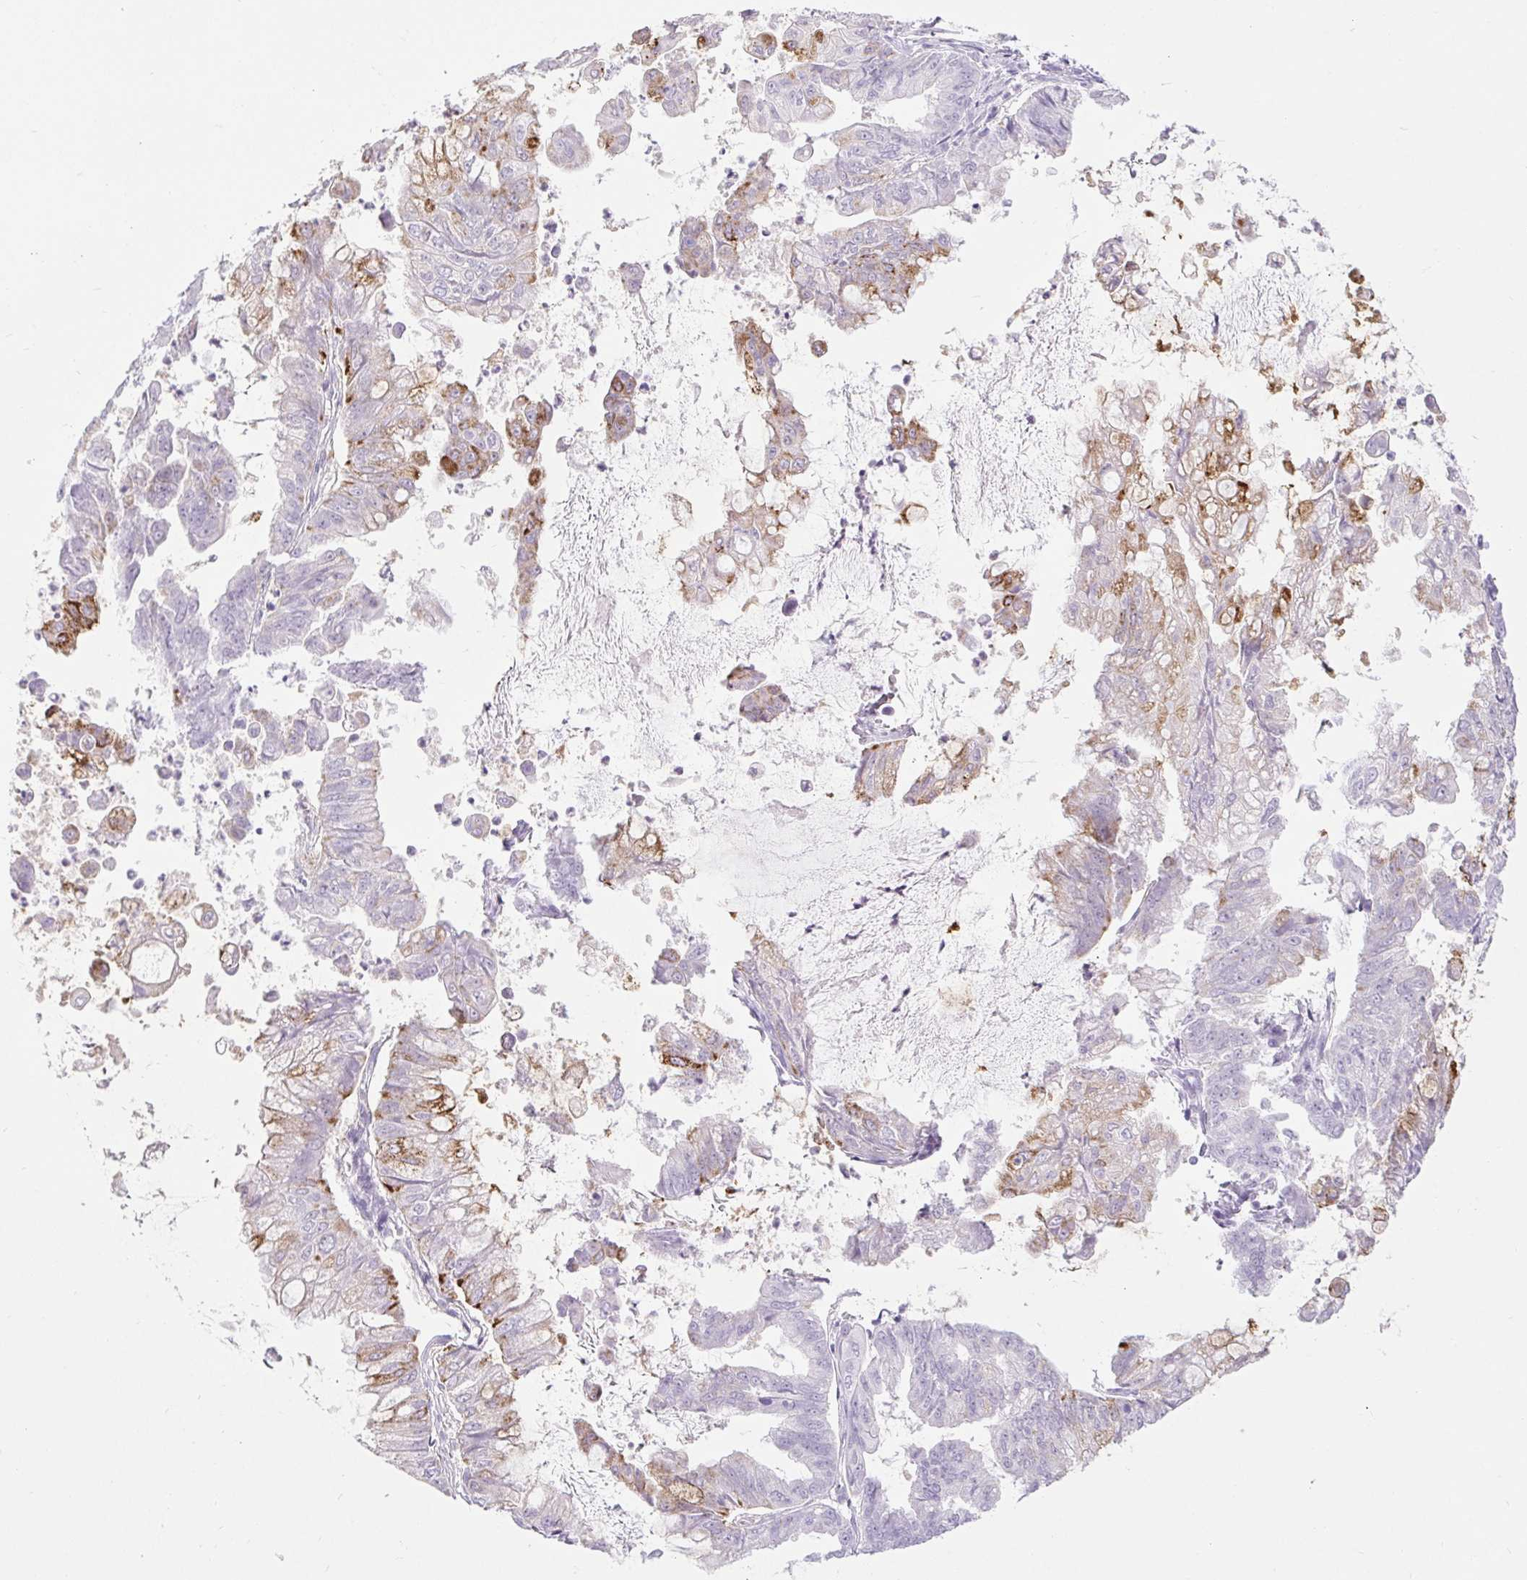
{"staining": {"intensity": "moderate", "quantity": "<25%", "location": "cytoplasmic/membranous"}, "tissue": "stomach cancer", "cell_type": "Tumor cells", "image_type": "cancer", "snomed": [{"axis": "morphology", "description": "Adenocarcinoma, NOS"}, {"axis": "topography", "description": "Stomach, upper"}], "caption": "Immunohistochemistry (IHC) (DAB (3,3'-diaminobenzidine)) staining of stomach cancer displays moderate cytoplasmic/membranous protein positivity in about <25% of tumor cells.", "gene": "BCAS1", "patient": {"sex": "male", "age": 80}}